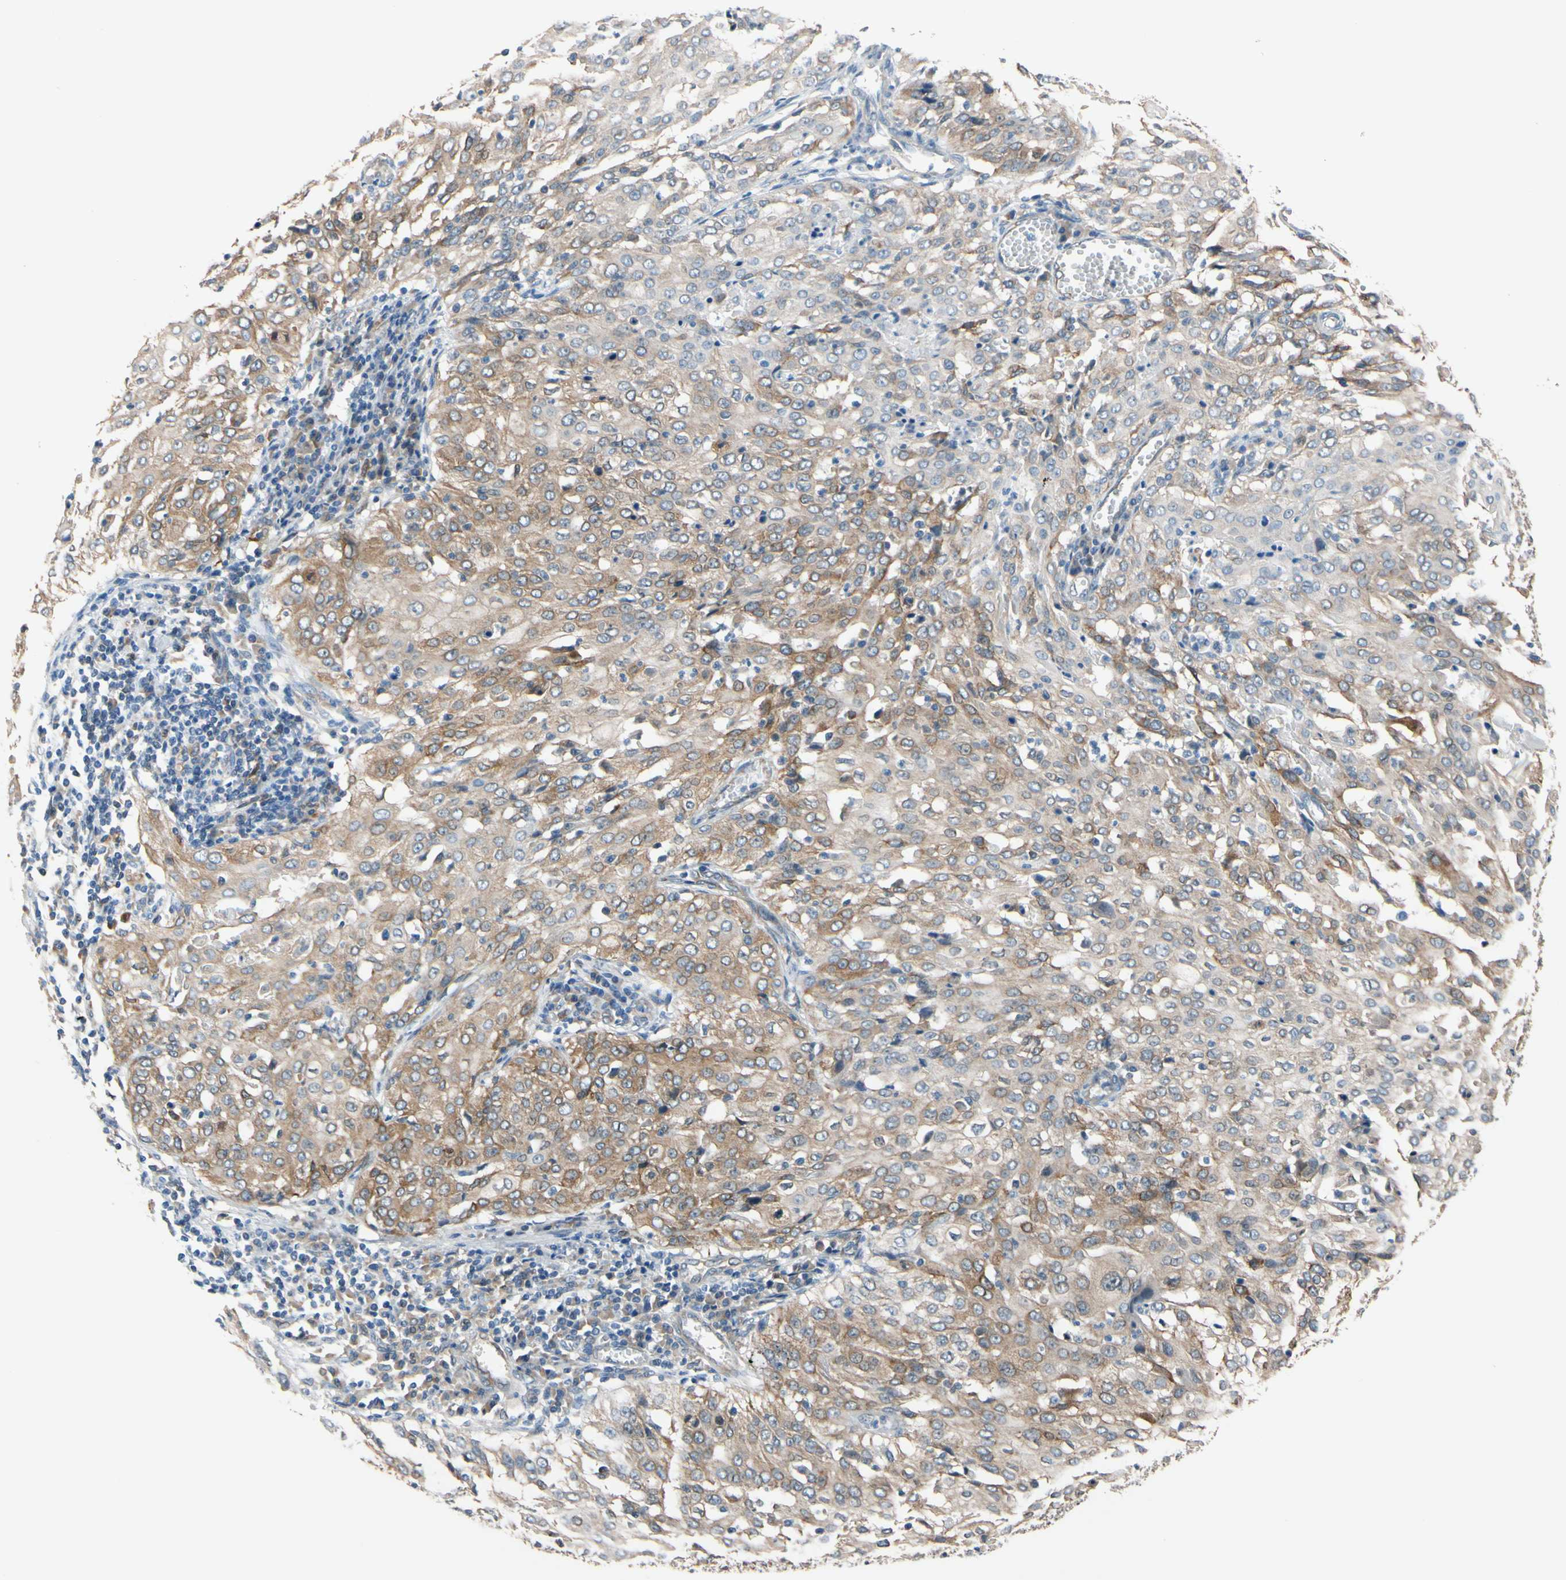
{"staining": {"intensity": "weak", "quantity": ">75%", "location": "cytoplasmic/membranous"}, "tissue": "cervical cancer", "cell_type": "Tumor cells", "image_type": "cancer", "snomed": [{"axis": "morphology", "description": "Squamous cell carcinoma, NOS"}, {"axis": "topography", "description": "Cervix"}], "caption": "DAB immunohistochemical staining of human cervical cancer displays weak cytoplasmic/membranous protein expression in about >75% of tumor cells.", "gene": "PRXL2A", "patient": {"sex": "female", "age": 39}}